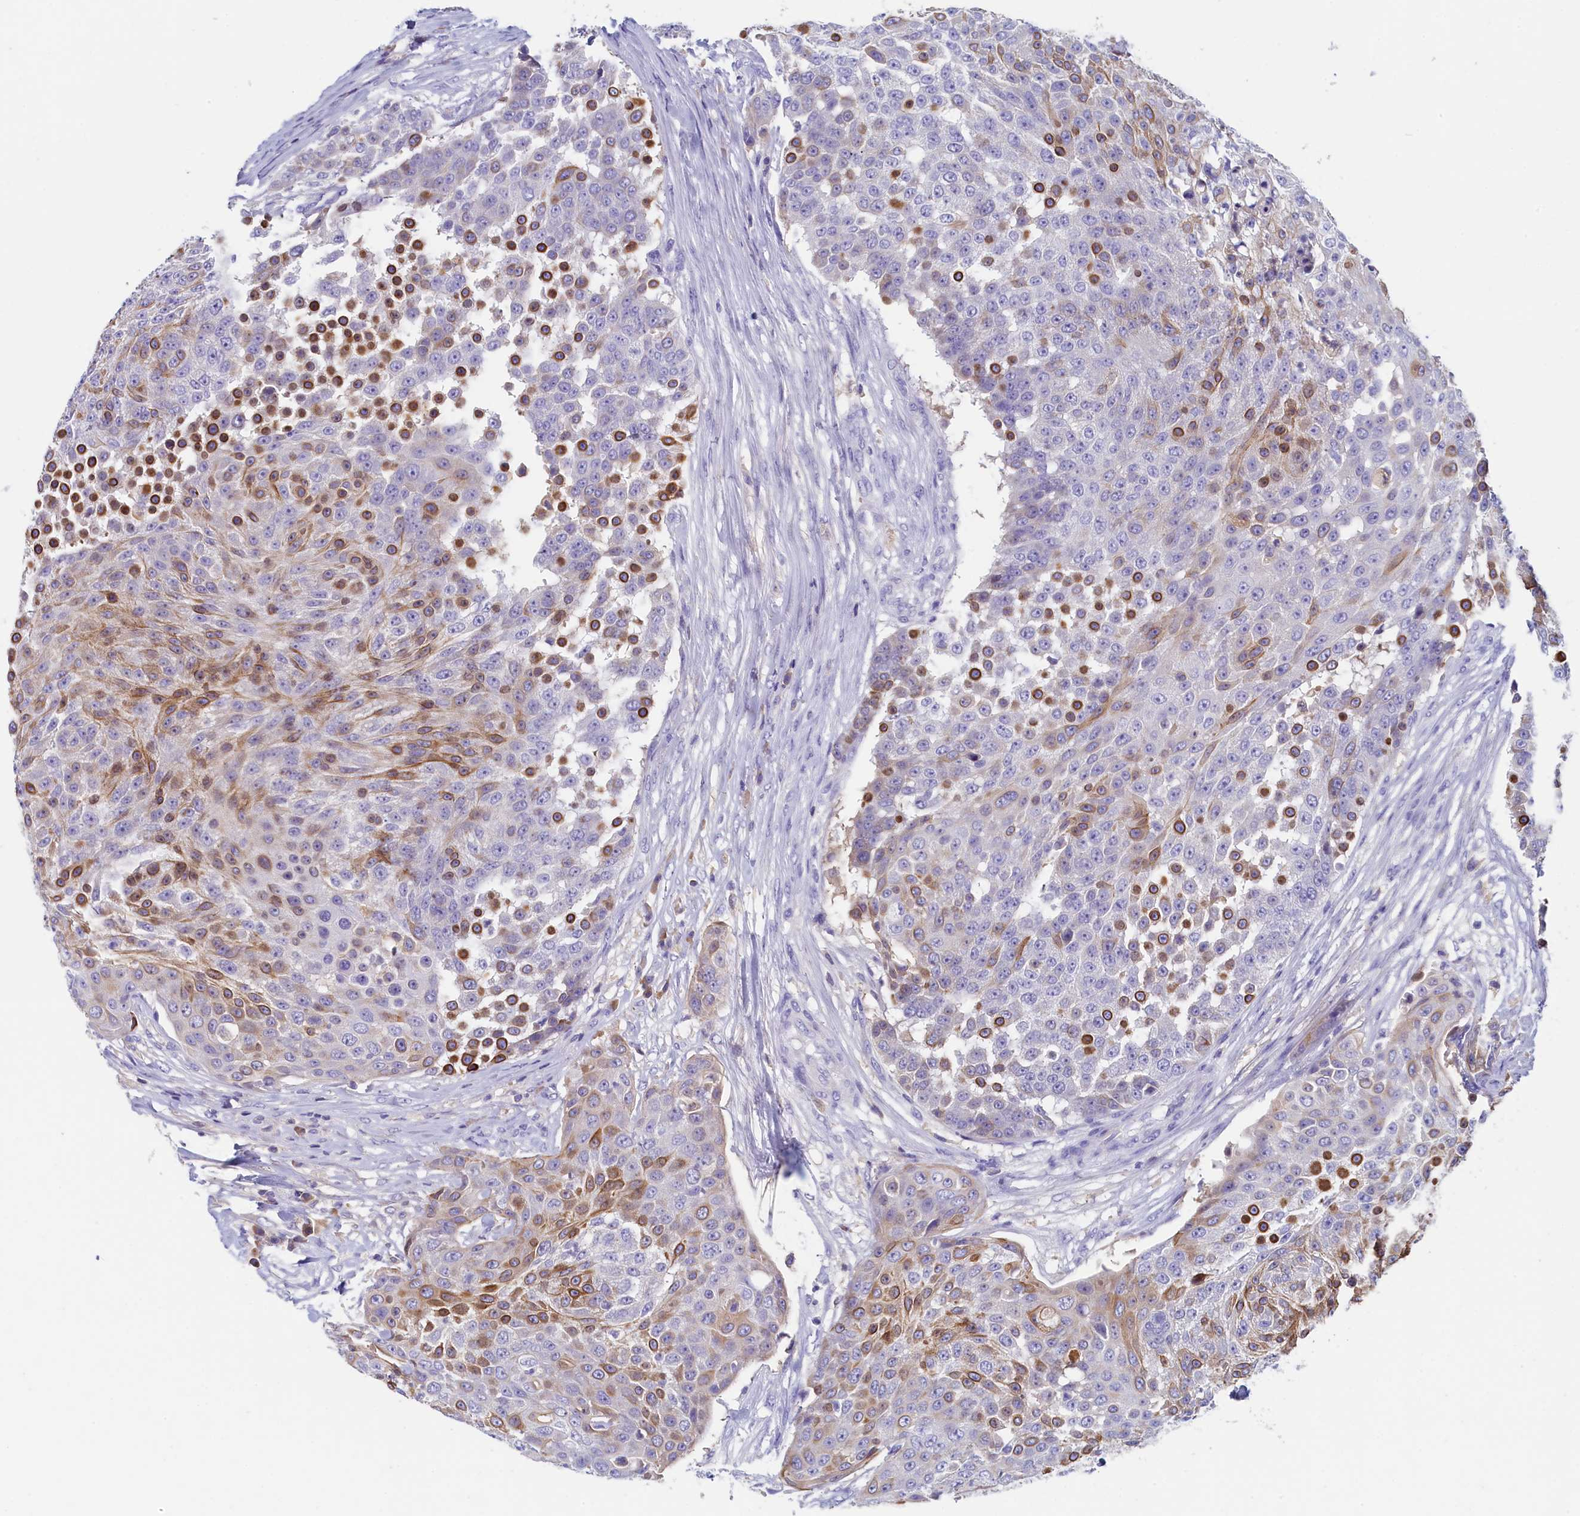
{"staining": {"intensity": "moderate", "quantity": "25%-75%", "location": "cytoplasmic/membranous"}, "tissue": "urothelial cancer", "cell_type": "Tumor cells", "image_type": "cancer", "snomed": [{"axis": "morphology", "description": "Urothelial carcinoma, High grade"}, {"axis": "topography", "description": "Urinary bladder"}], "caption": "High-grade urothelial carcinoma was stained to show a protein in brown. There is medium levels of moderate cytoplasmic/membranous expression in about 25%-75% of tumor cells. (brown staining indicates protein expression, while blue staining denotes nuclei).", "gene": "GUCA1C", "patient": {"sex": "female", "age": 63}}